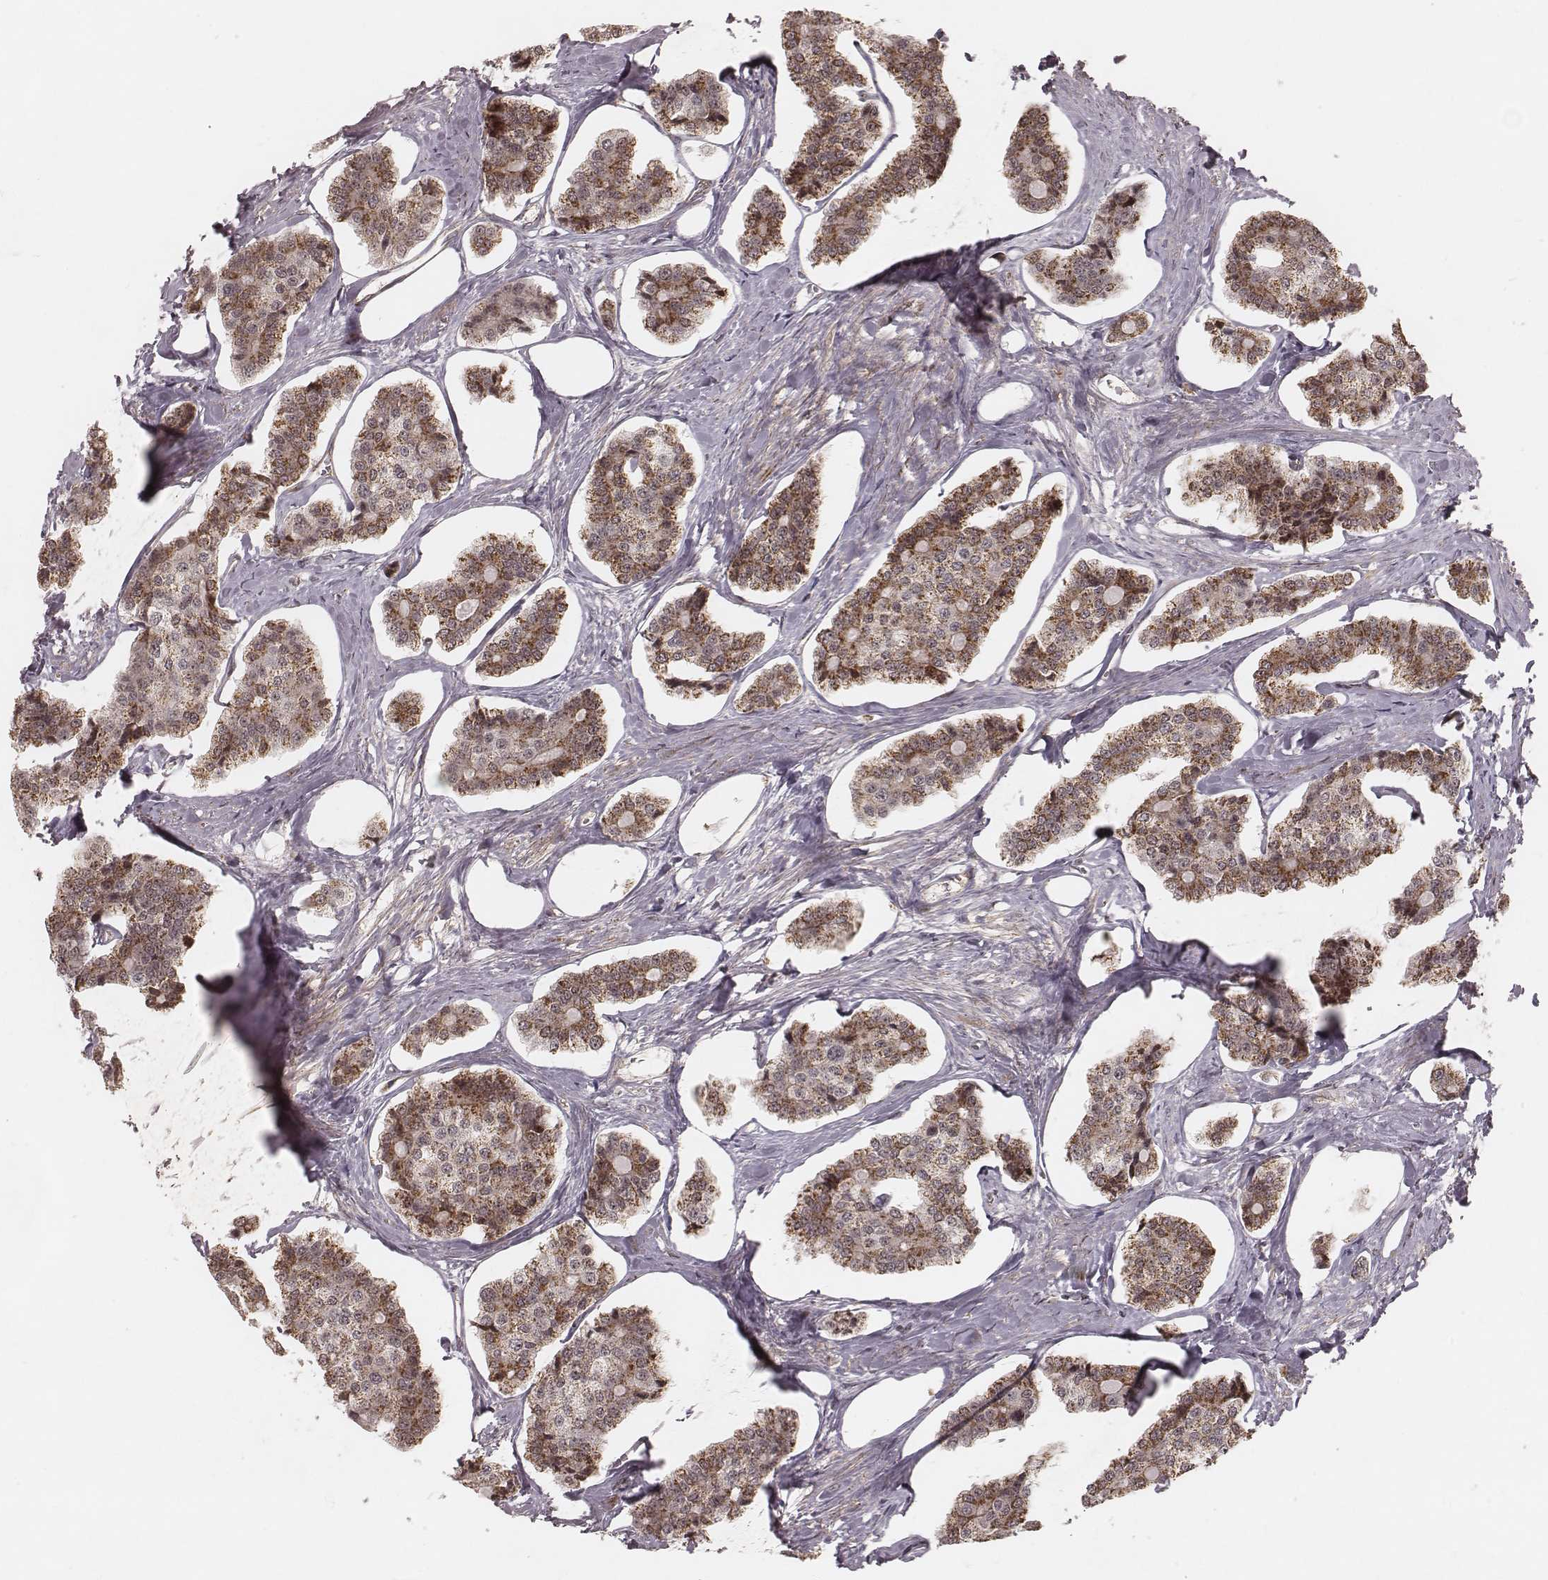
{"staining": {"intensity": "moderate", "quantity": ">75%", "location": "cytoplasmic/membranous"}, "tissue": "carcinoid", "cell_type": "Tumor cells", "image_type": "cancer", "snomed": [{"axis": "morphology", "description": "Carcinoid, malignant, NOS"}, {"axis": "topography", "description": "Small intestine"}], "caption": "Immunohistochemistry (DAB) staining of malignant carcinoid shows moderate cytoplasmic/membranous protein staining in approximately >75% of tumor cells.", "gene": "NDUFA7", "patient": {"sex": "female", "age": 65}}